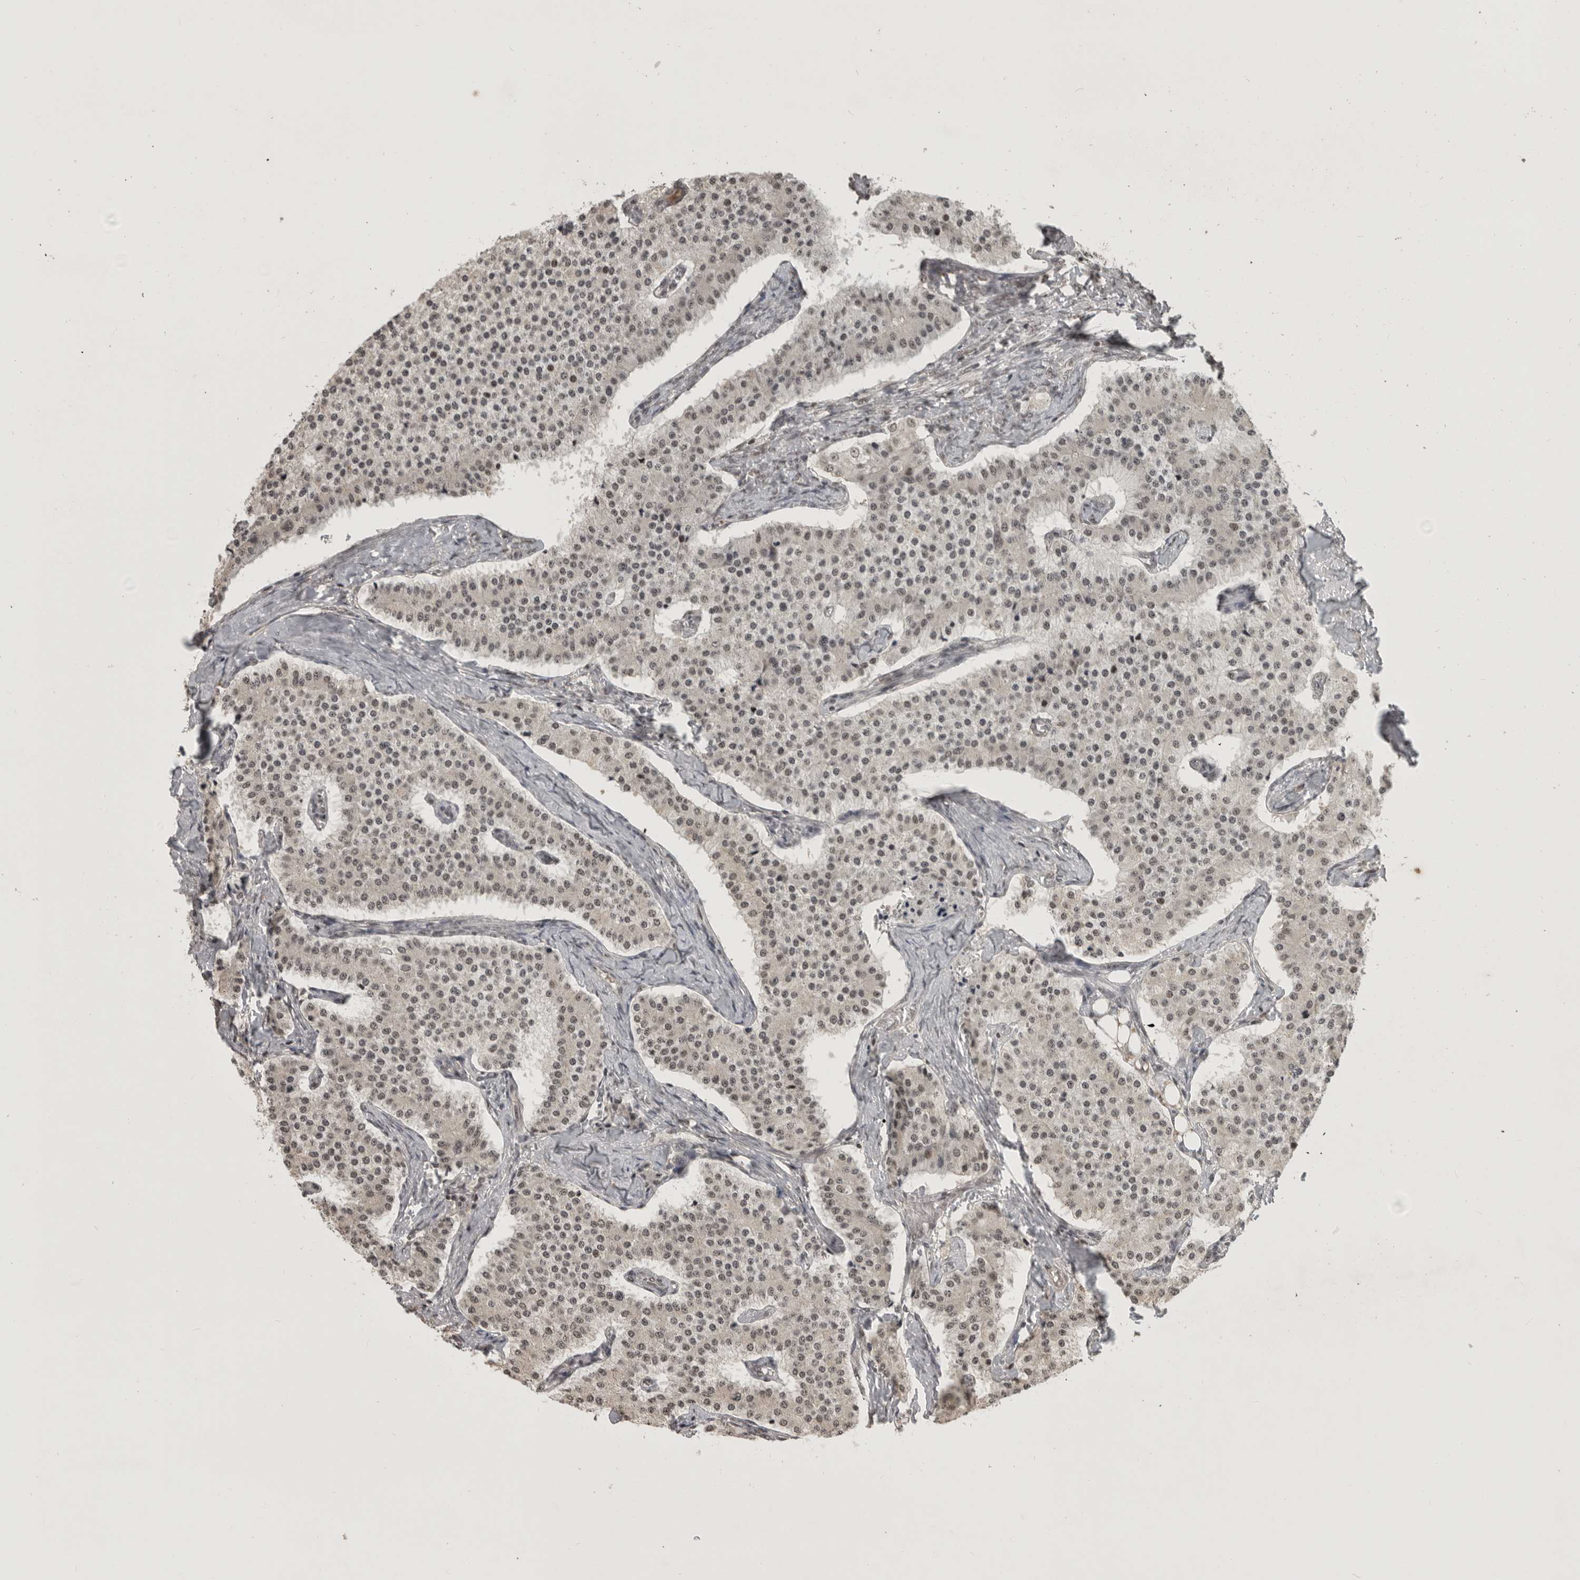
{"staining": {"intensity": "weak", "quantity": "25%-75%", "location": "nuclear"}, "tissue": "carcinoid", "cell_type": "Tumor cells", "image_type": "cancer", "snomed": [{"axis": "morphology", "description": "Carcinoid, malignant, NOS"}, {"axis": "topography", "description": "Colon"}], "caption": "This histopathology image demonstrates malignant carcinoid stained with IHC to label a protein in brown. The nuclear of tumor cells show weak positivity for the protein. Nuclei are counter-stained blue.", "gene": "CBLL1", "patient": {"sex": "female", "age": 52}}